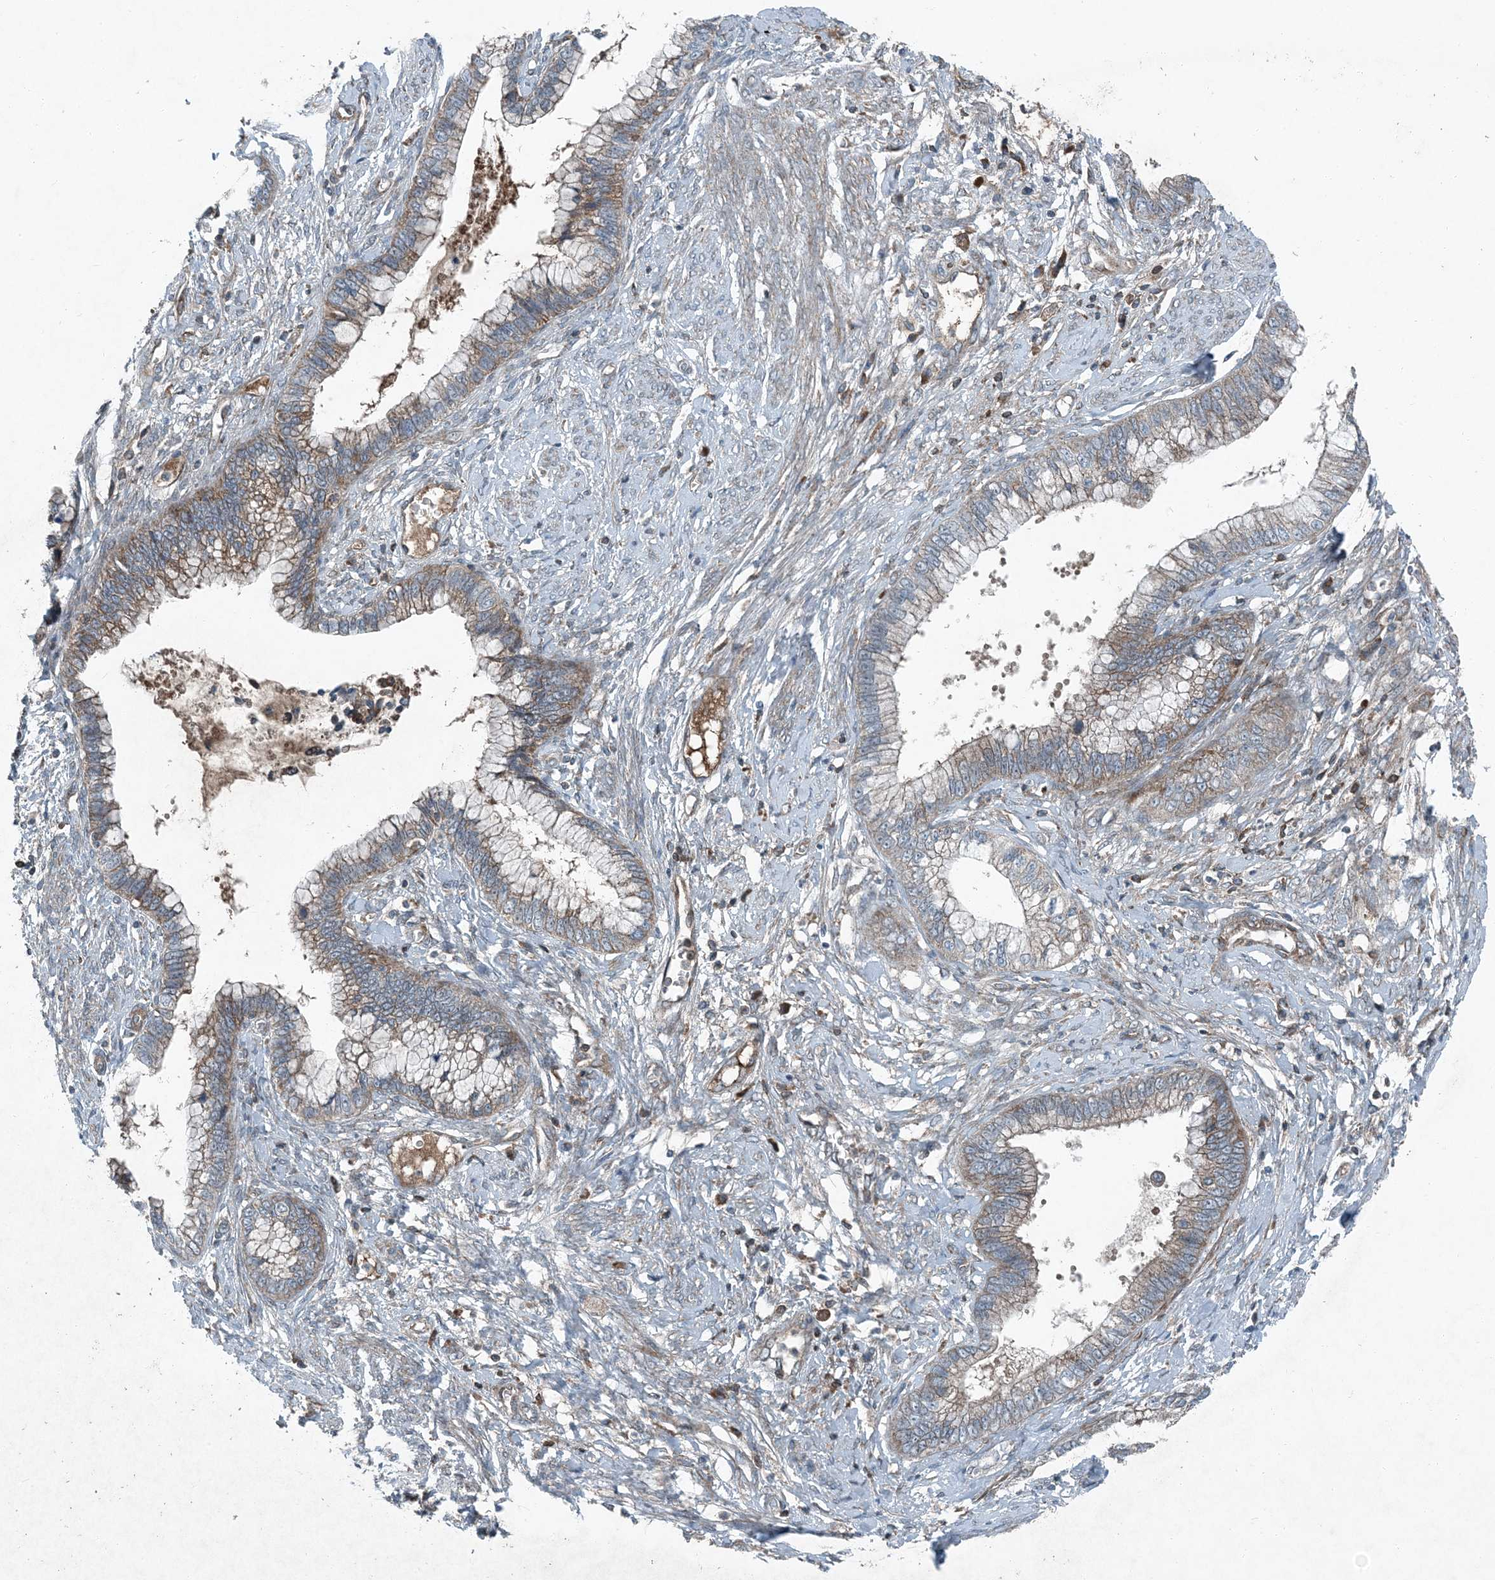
{"staining": {"intensity": "moderate", "quantity": "<25%", "location": "cytoplasmic/membranous"}, "tissue": "cervical cancer", "cell_type": "Tumor cells", "image_type": "cancer", "snomed": [{"axis": "morphology", "description": "Adenocarcinoma, NOS"}, {"axis": "topography", "description": "Cervix"}], "caption": "The immunohistochemical stain labels moderate cytoplasmic/membranous staining in tumor cells of cervical adenocarcinoma tissue.", "gene": "APOM", "patient": {"sex": "female", "age": 44}}